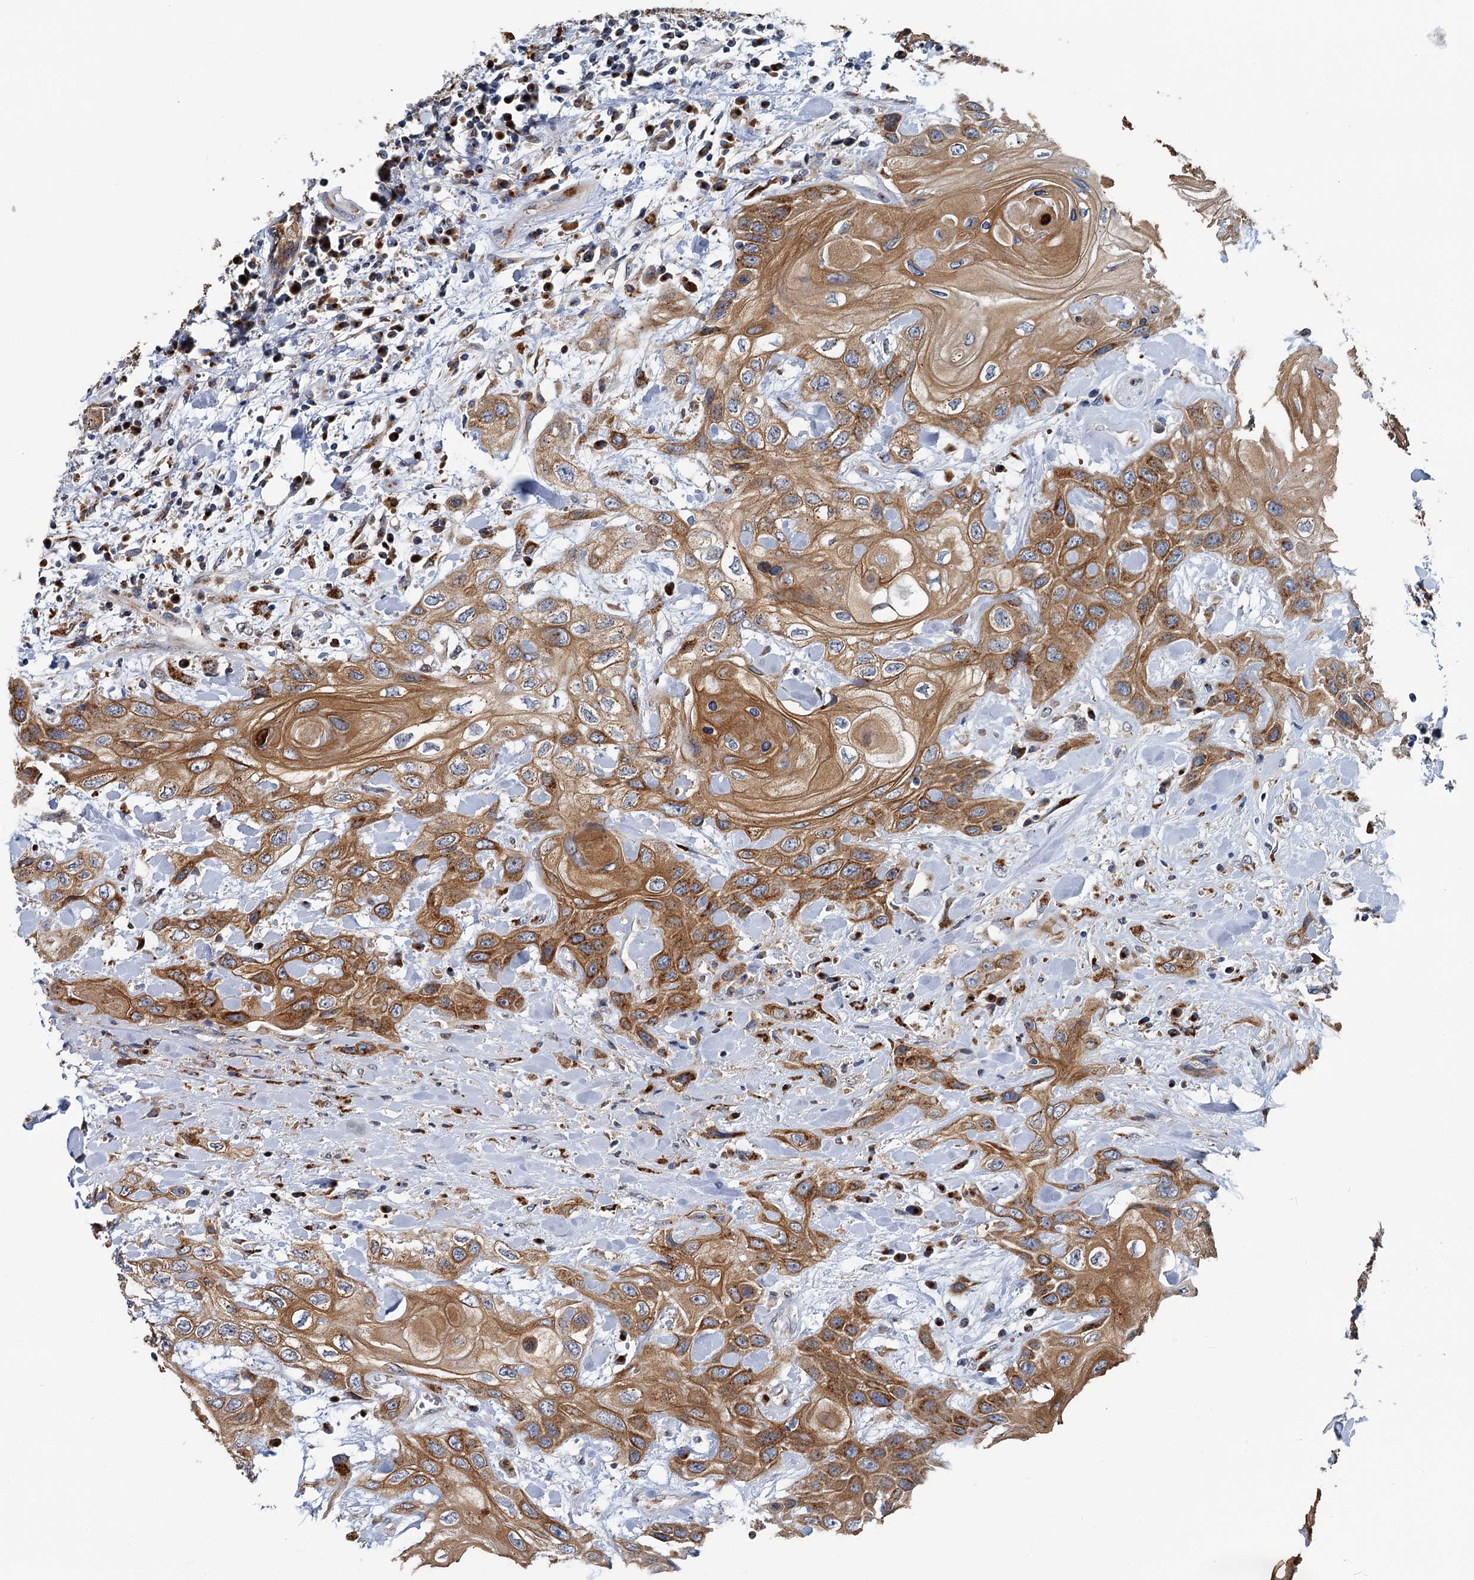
{"staining": {"intensity": "moderate", "quantity": ">75%", "location": "cytoplasmic/membranous"}, "tissue": "head and neck cancer", "cell_type": "Tumor cells", "image_type": "cancer", "snomed": [{"axis": "morphology", "description": "Squamous cell carcinoma, NOS"}, {"axis": "topography", "description": "Head-Neck"}], "caption": "Human head and neck cancer stained with a protein marker reveals moderate staining in tumor cells.", "gene": "BET1L", "patient": {"sex": "female", "age": 43}}